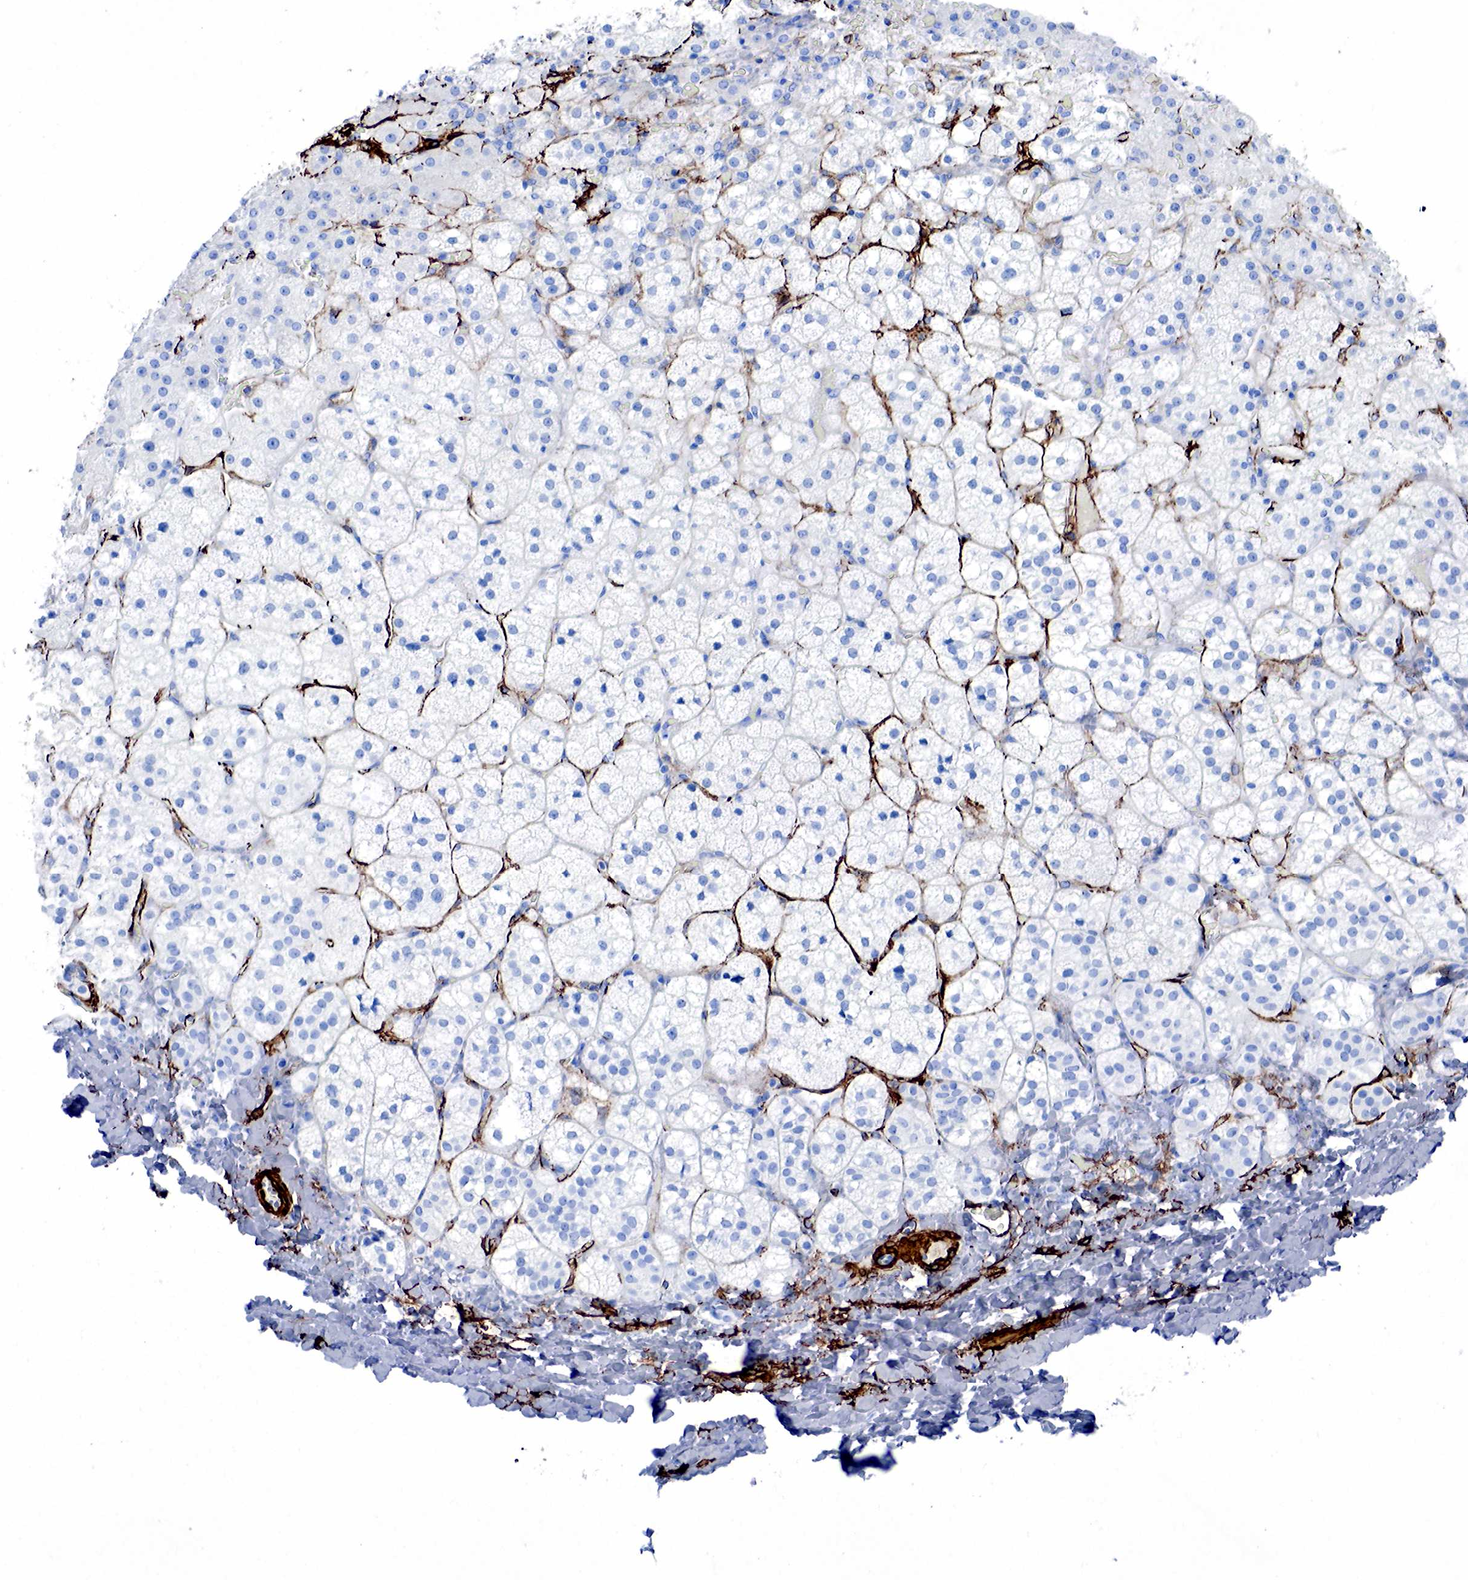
{"staining": {"intensity": "negative", "quantity": "none", "location": "none"}, "tissue": "adrenal gland", "cell_type": "Glandular cells", "image_type": "normal", "snomed": [{"axis": "morphology", "description": "Normal tissue, NOS"}, {"axis": "topography", "description": "Adrenal gland"}], "caption": "Immunohistochemistry (IHC) photomicrograph of unremarkable adrenal gland: human adrenal gland stained with DAB (3,3'-diaminobenzidine) shows no significant protein expression in glandular cells.", "gene": "ACTA2", "patient": {"sex": "male", "age": 53}}